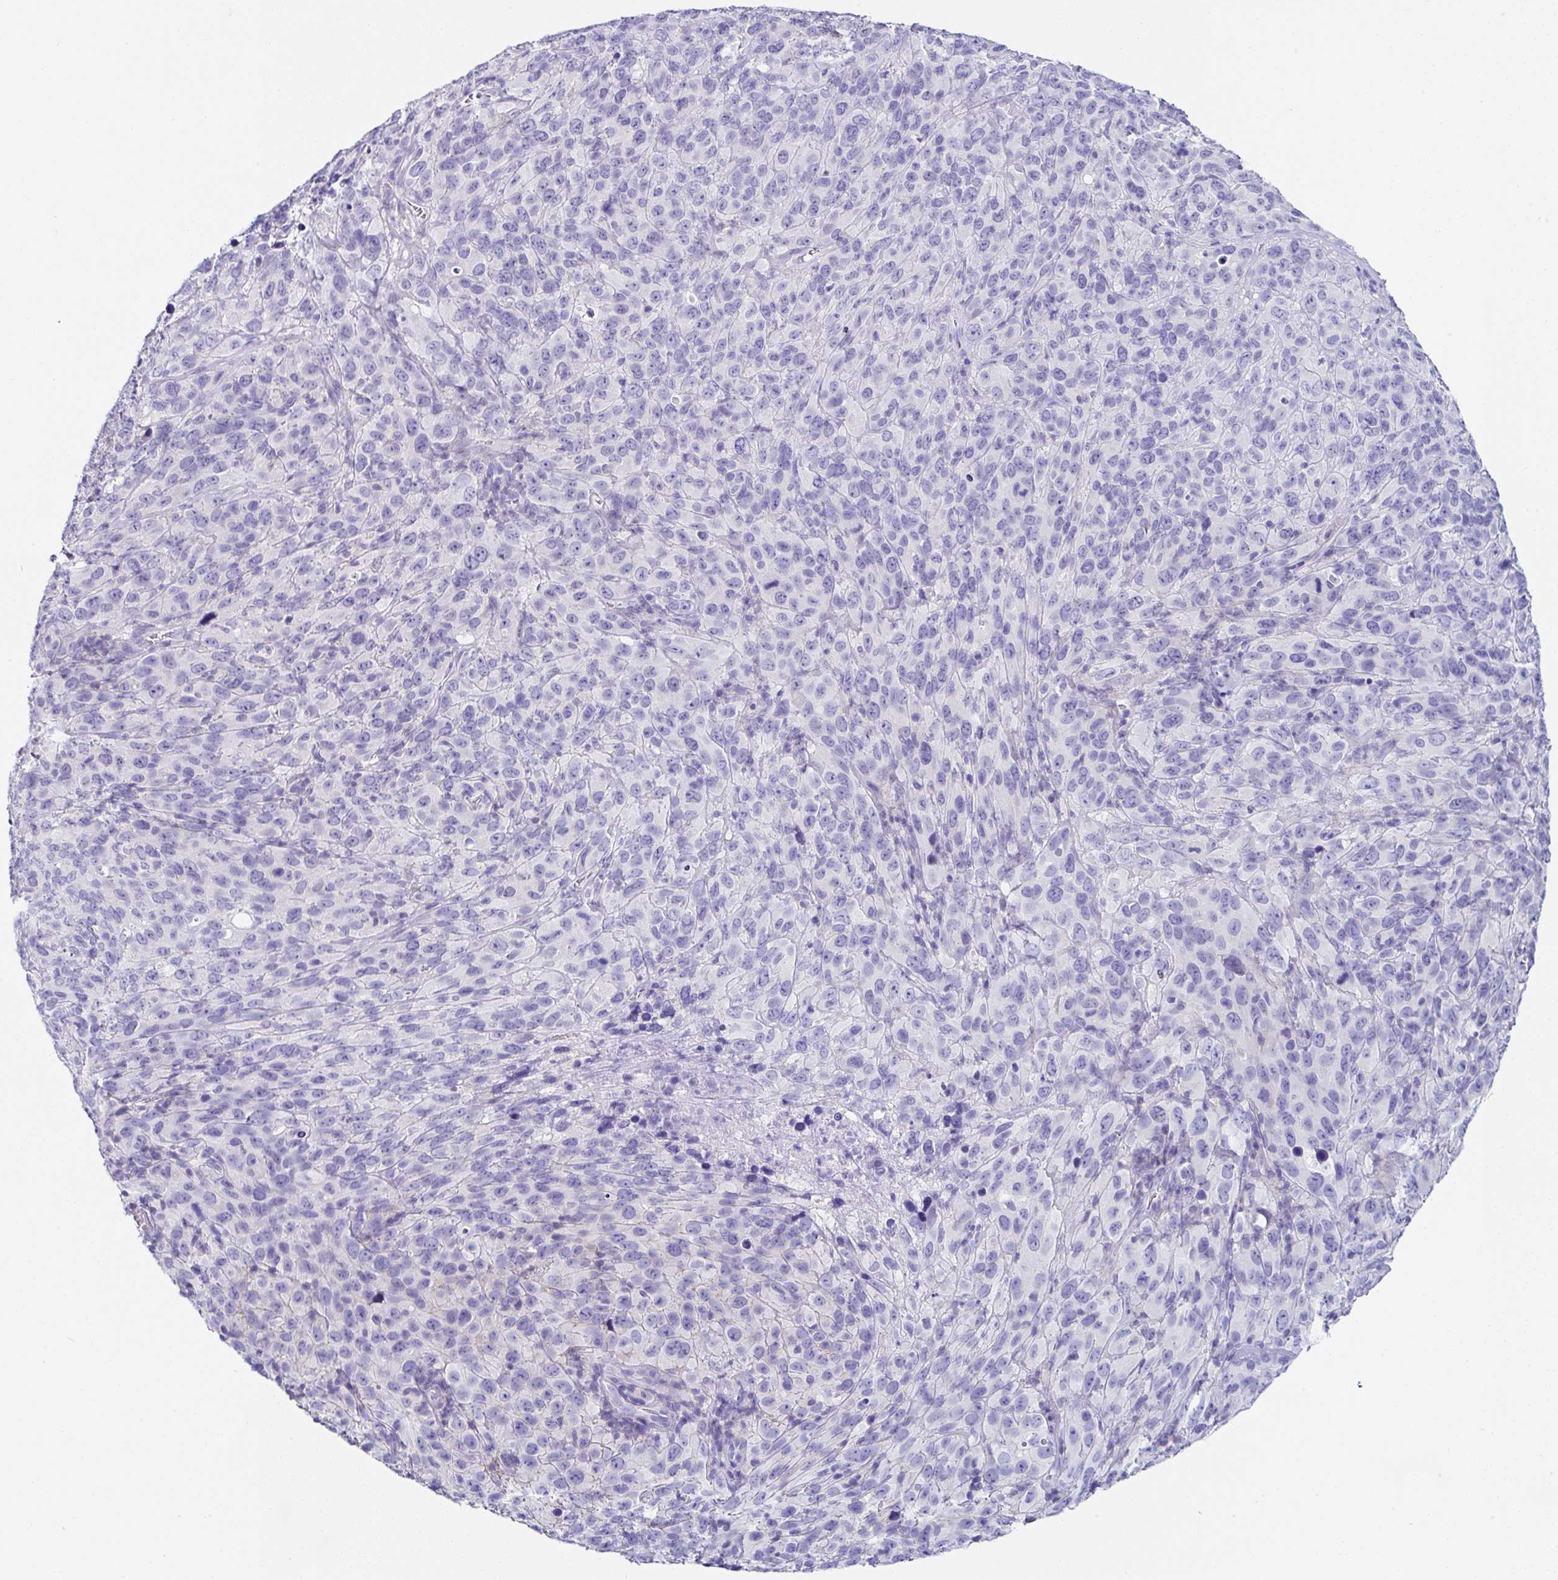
{"staining": {"intensity": "negative", "quantity": "none", "location": "none"}, "tissue": "cervical cancer", "cell_type": "Tumor cells", "image_type": "cancer", "snomed": [{"axis": "morphology", "description": "Squamous cell carcinoma, NOS"}, {"axis": "topography", "description": "Cervix"}], "caption": "Tumor cells show no significant positivity in cervical squamous cell carcinoma.", "gene": "UGT3A1", "patient": {"sex": "female", "age": 51}}